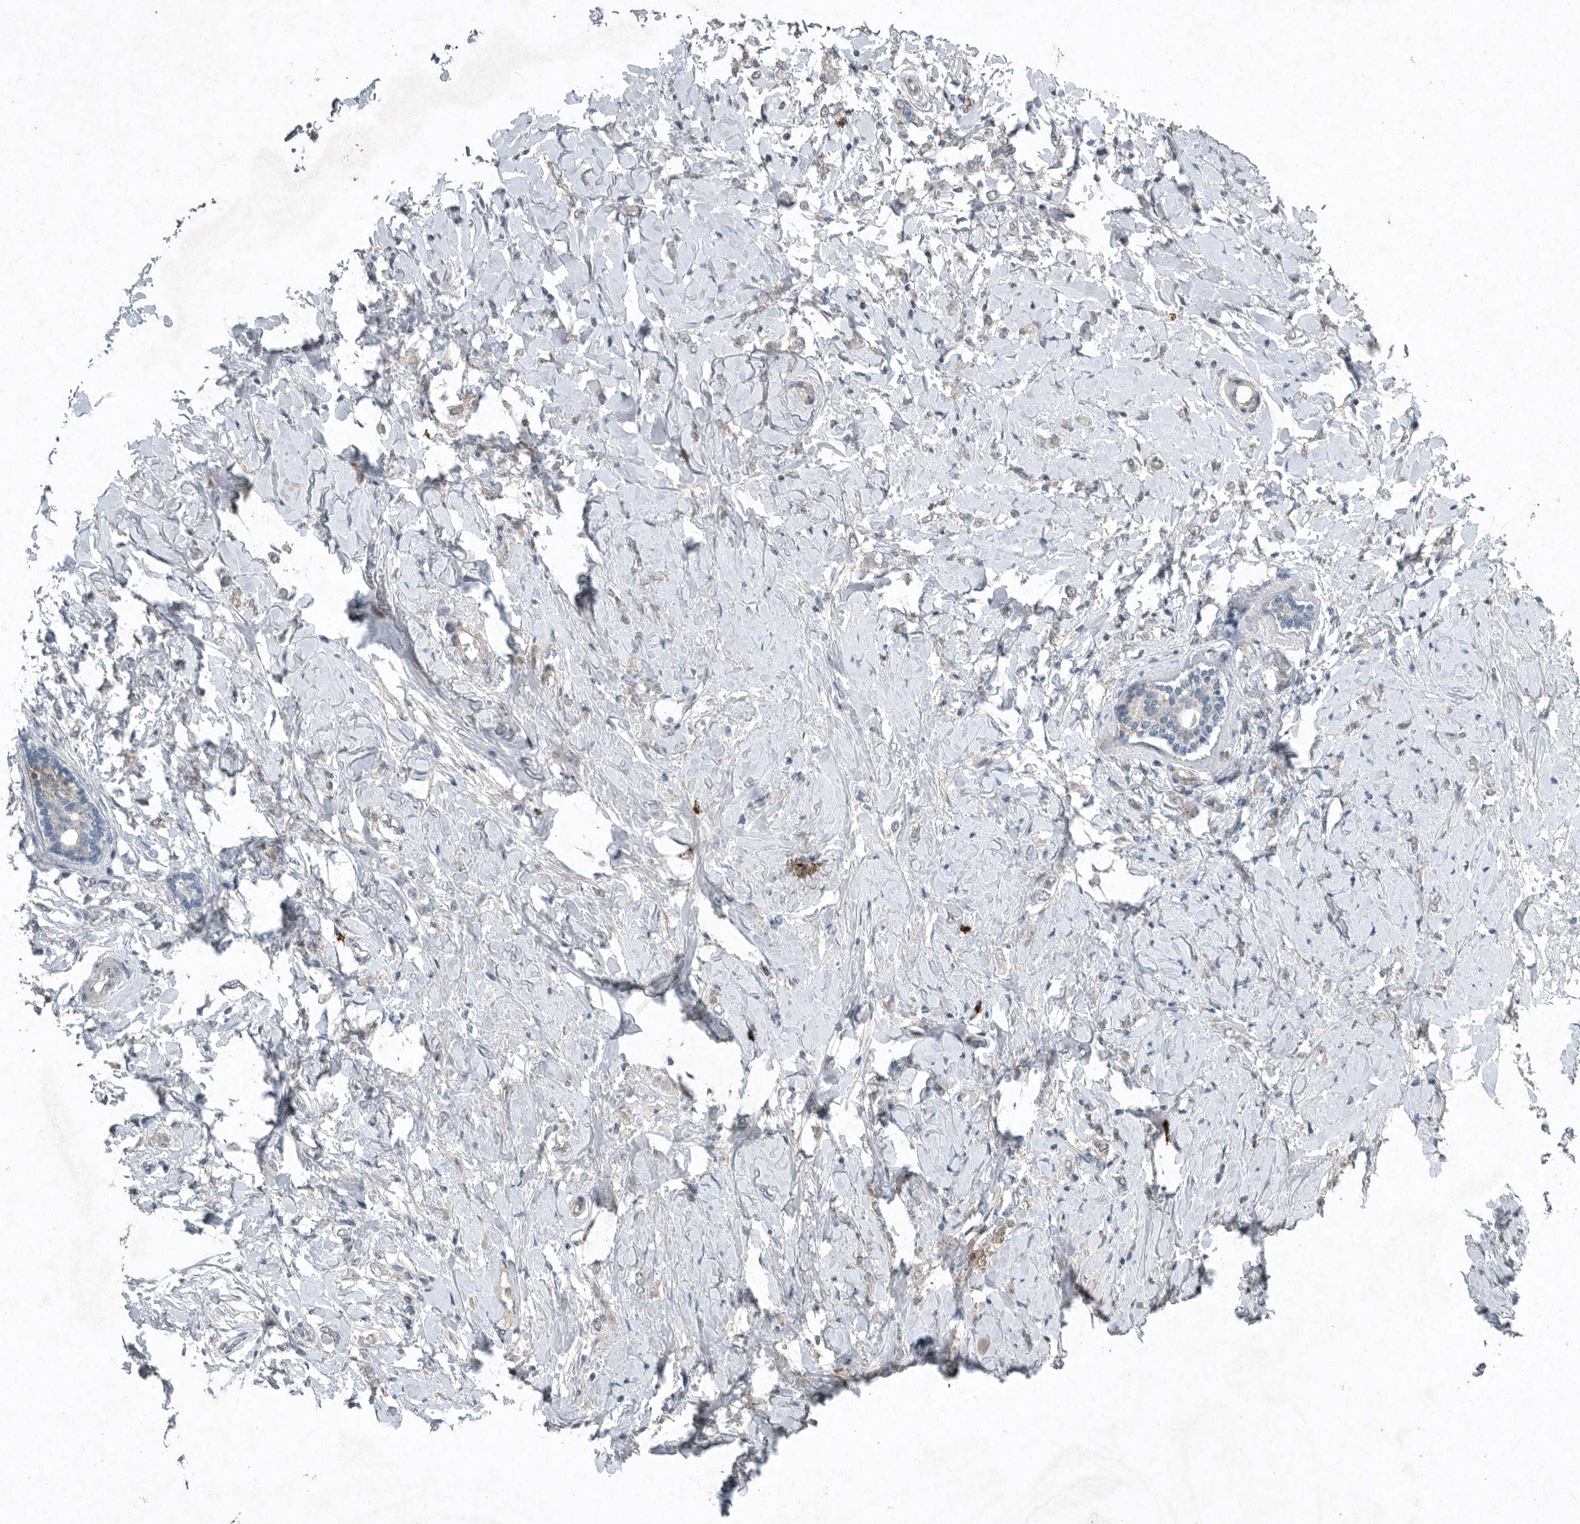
{"staining": {"intensity": "negative", "quantity": "none", "location": "none"}, "tissue": "breast cancer", "cell_type": "Tumor cells", "image_type": "cancer", "snomed": [{"axis": "morphology", "description": "Normal tissue, NOS"}, {"axis": "morphology", "description": "Lobular carcinoma"}, {"axis": "topography", "description": "Breast"}], "caption": "Lobular carcinoma (breast) was stained to show a protein in brown. There is no significant expression in tumor cells.", "gene": "IL20", "patient": {"sex": "female", "age": 47}}